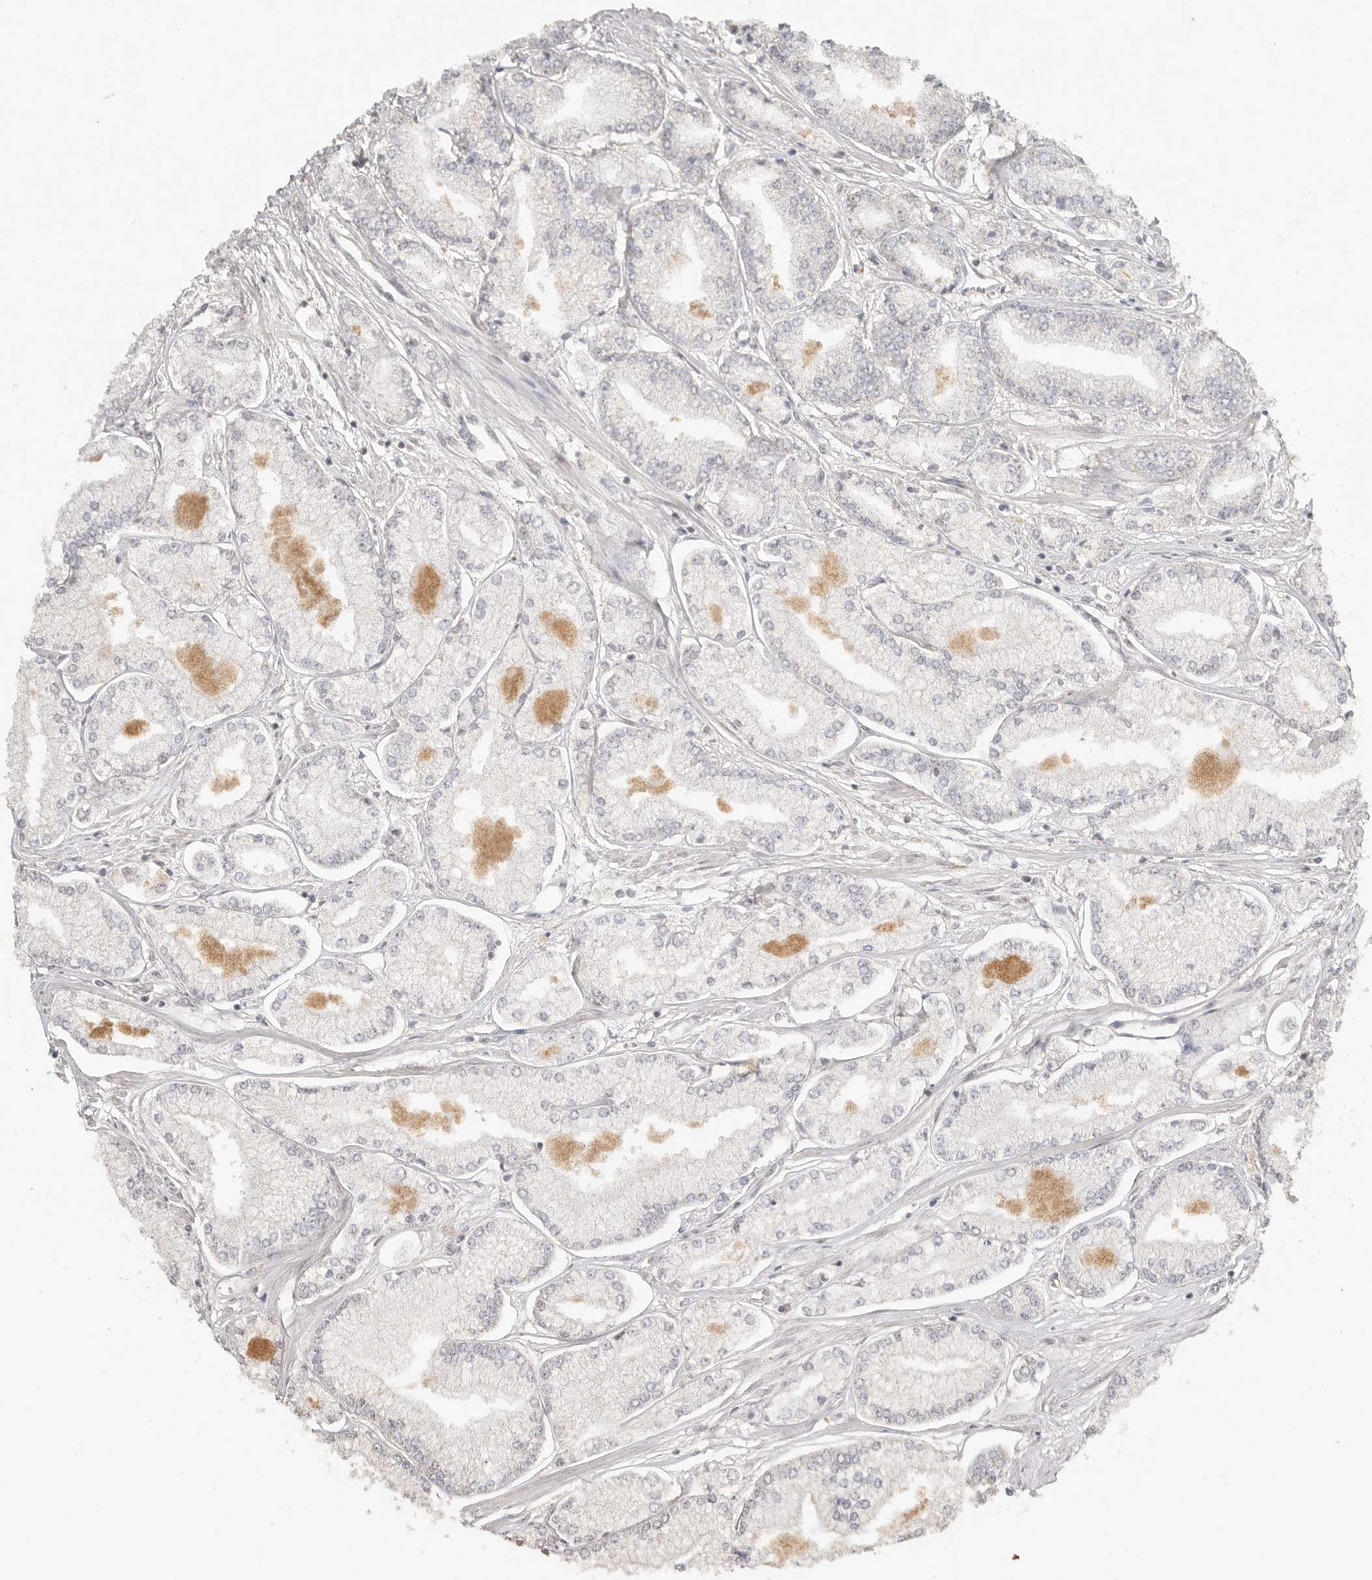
{"staining": {"intensity": "moderate", "quantity": "<25%", "location": "cytoplasmic/membranous"}, "tissue": "prostate cancer", "cell_type": "Tumor cells", "image_type": "cancer", "snomed": [{"axis": "morphology", "description": "Adenocarcinoma, Low grade"}, {"axis": "topography", "description": "Prostate"}], "caption": "Immunohistochemistry (IHC) (DAB) staining of prostate cancer displays moderate cytoplasmic/membranous protein positivity in approximately <25% of tumor cells.", "gene": "SEC14L1", "patient": {"sex": "male", "age": 52}}